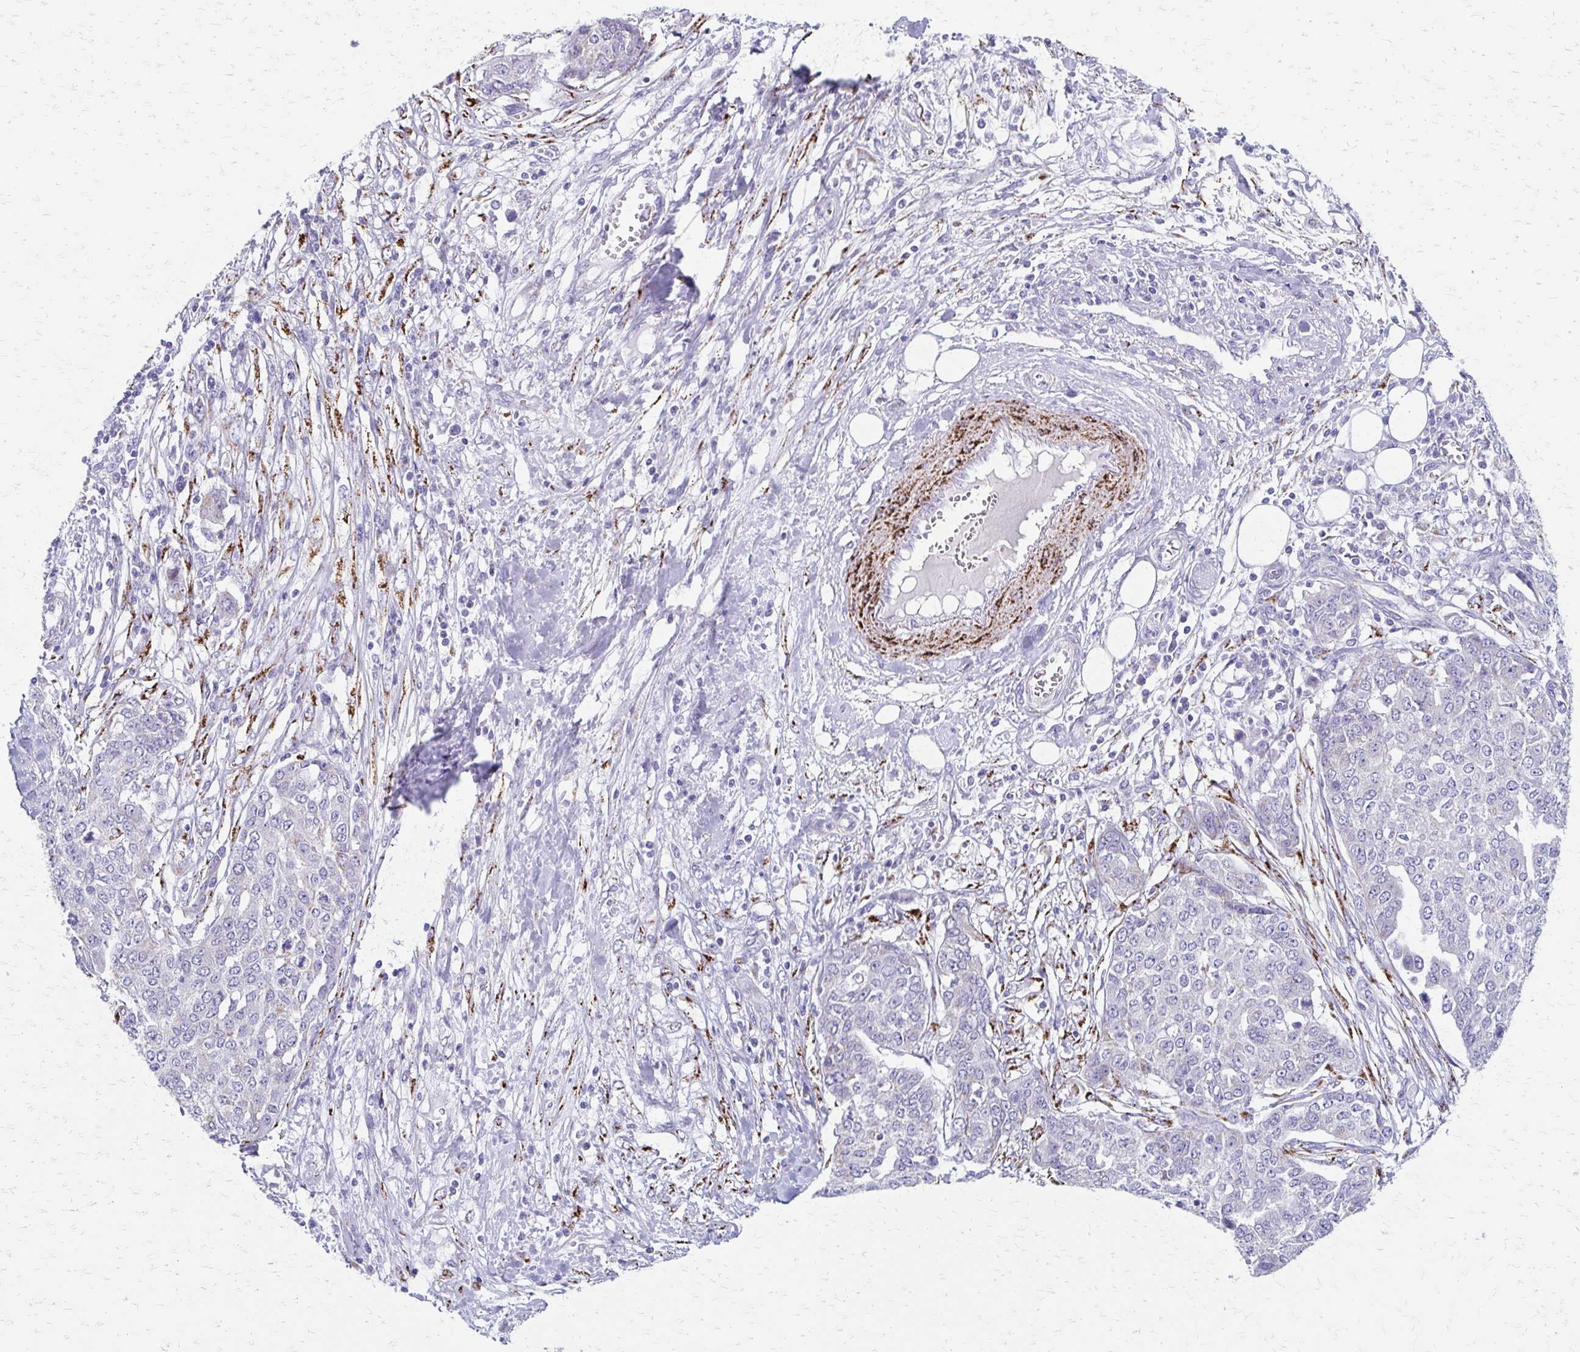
{"staining": {"intensity": "negative", "quantity": "none", "location": "none"}, "tissue": "ovarian cancer", "cell_type": "Tumor cells", "image_type": "cancer", "snomed": [{"axis": "morphology", "description": "Cystadenocarcinoma, serous, NOS"}, {"axis": "topography", "description": "Soft tissue"}, {"axis": "topography", "description": "Ovary"}], "caption": "The histopathology image exhibits no staining of tumor cells in ovarian serous cystadenocarcinoma.", "gene": "ZSCAN5B", "patient": {"sex": "female", "age": 57}}